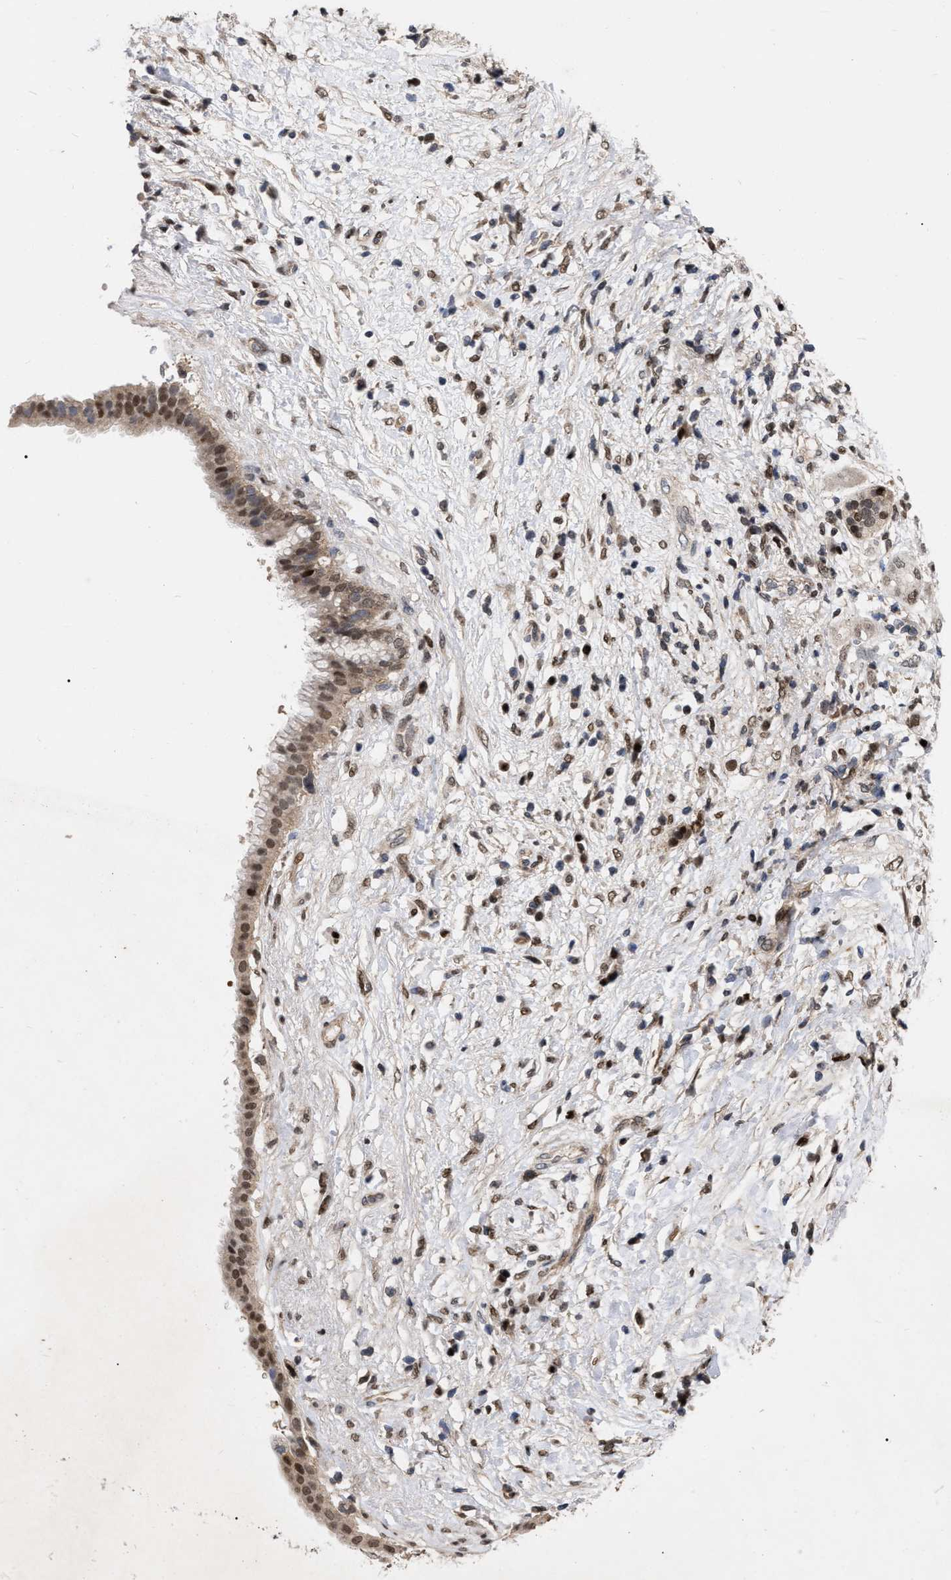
{"staining": {"intensity": "strong", "quantity": "<25%", "location": "cytoplasmic/membranous,nuclear"}, "tissue": "pancreatic cancer", "cell_type": "Tumor cells", "image_type": "cancer", "snomed": [{"axis": "morphology", "description": "Adenocarcinoma, NOS"}, {"axis": "topography", "description": "Pancreas"}], "caption": "Pancreatic adenocarcinoma tissue displays strong cytoplasmic/membranous and nuclear positivity in about <25% of tumor cells", "gene": "MDM4", "patient": {"sex": "female", "age": 56}}